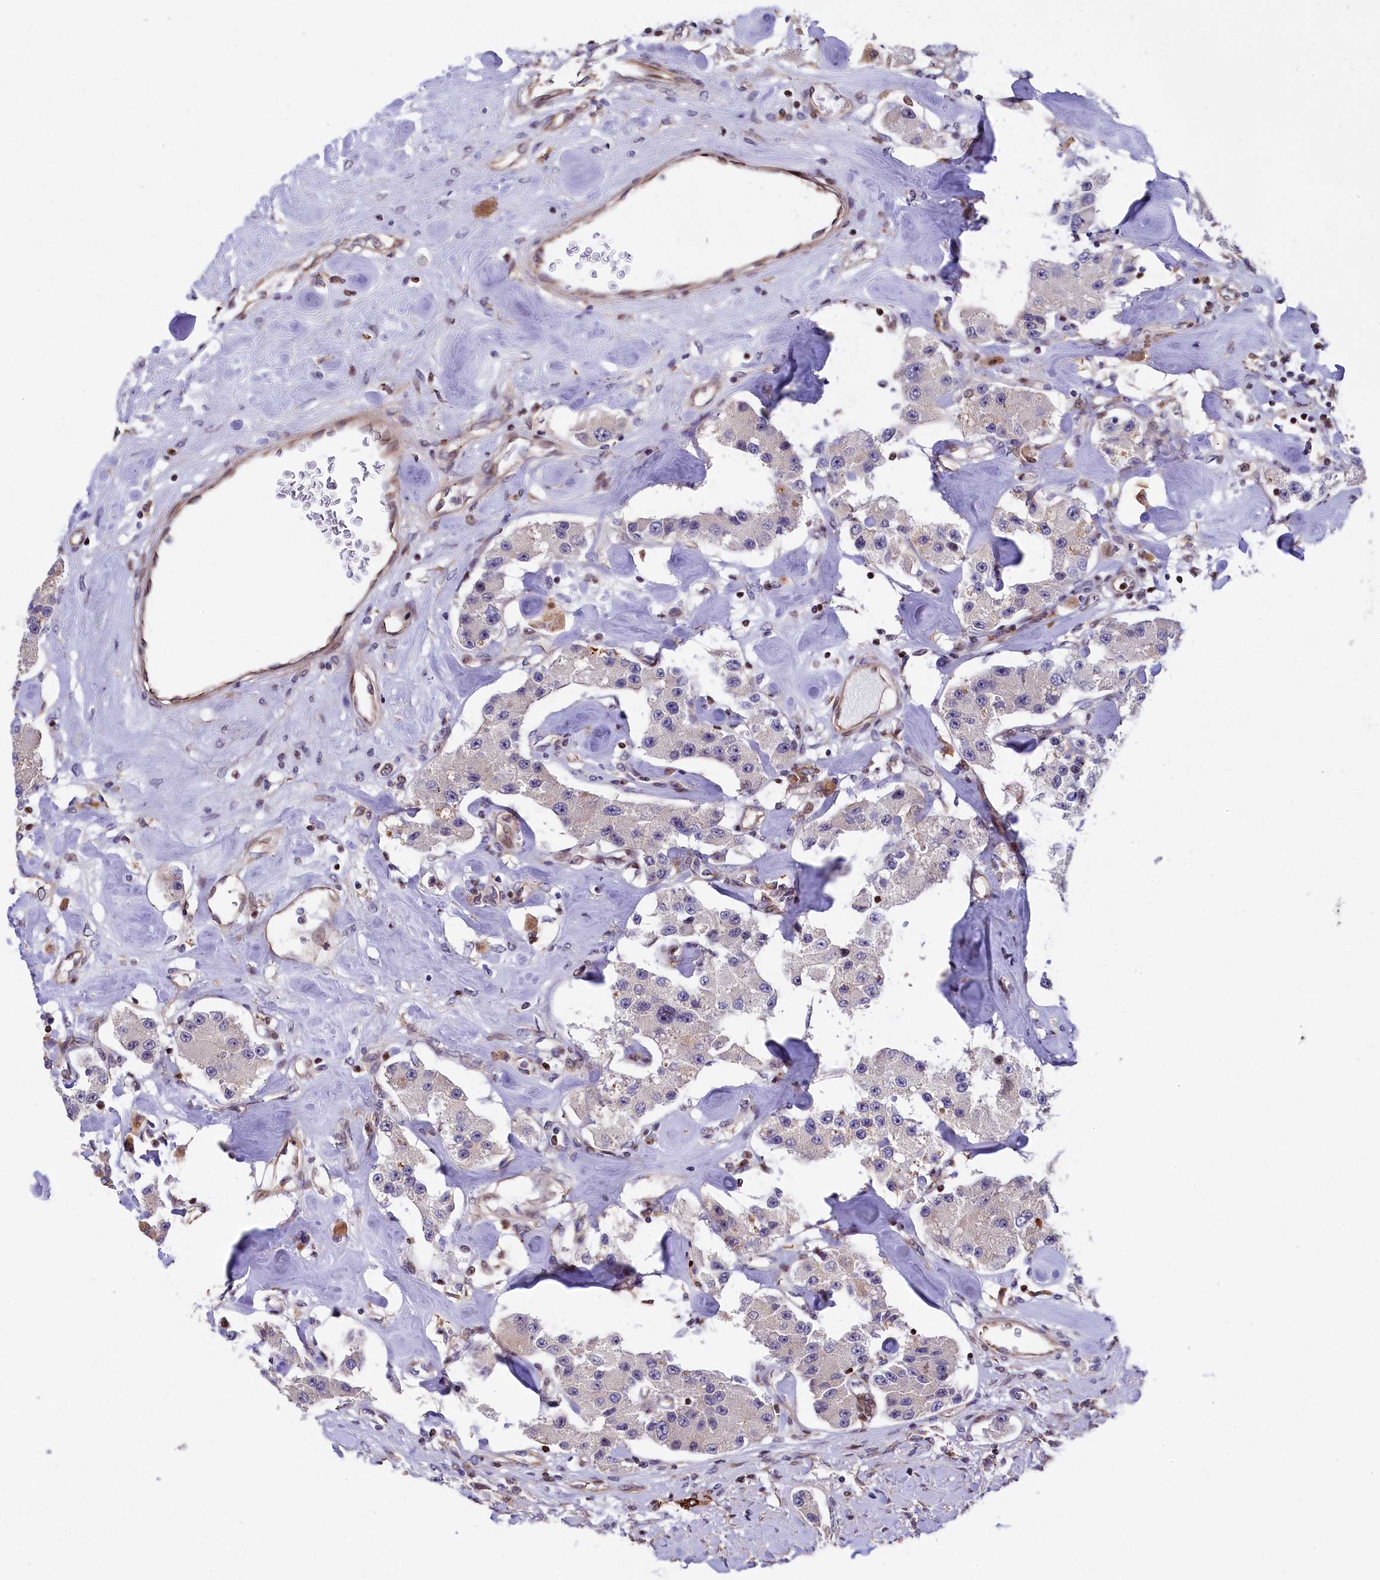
{"staining": {"intensity": "negative", "quantity": "none", "location": "none"}, "tissue": "carcinoid", "cell_type": "Tumor cells", "image_type": "cancer", "snomed": [{"axis": "morphology", "description": "Carcinoid, malignant, NOS"}, {"axis": "topography", "description": "Pancreas"}], "caption": "This histopathology image is of carcinoid stained with immunohistochemistry to label a protein in brown with the nuclei are counter-stained blue. There is no expression in tumor cells. The staining was performed using DAB to visualize the protein expression in brown, while the nuclei were stained in blue with hematoxylin (Magnification: 20x).", "gene": "TGDS", "patient": {"sex": "male", "age": 41}}